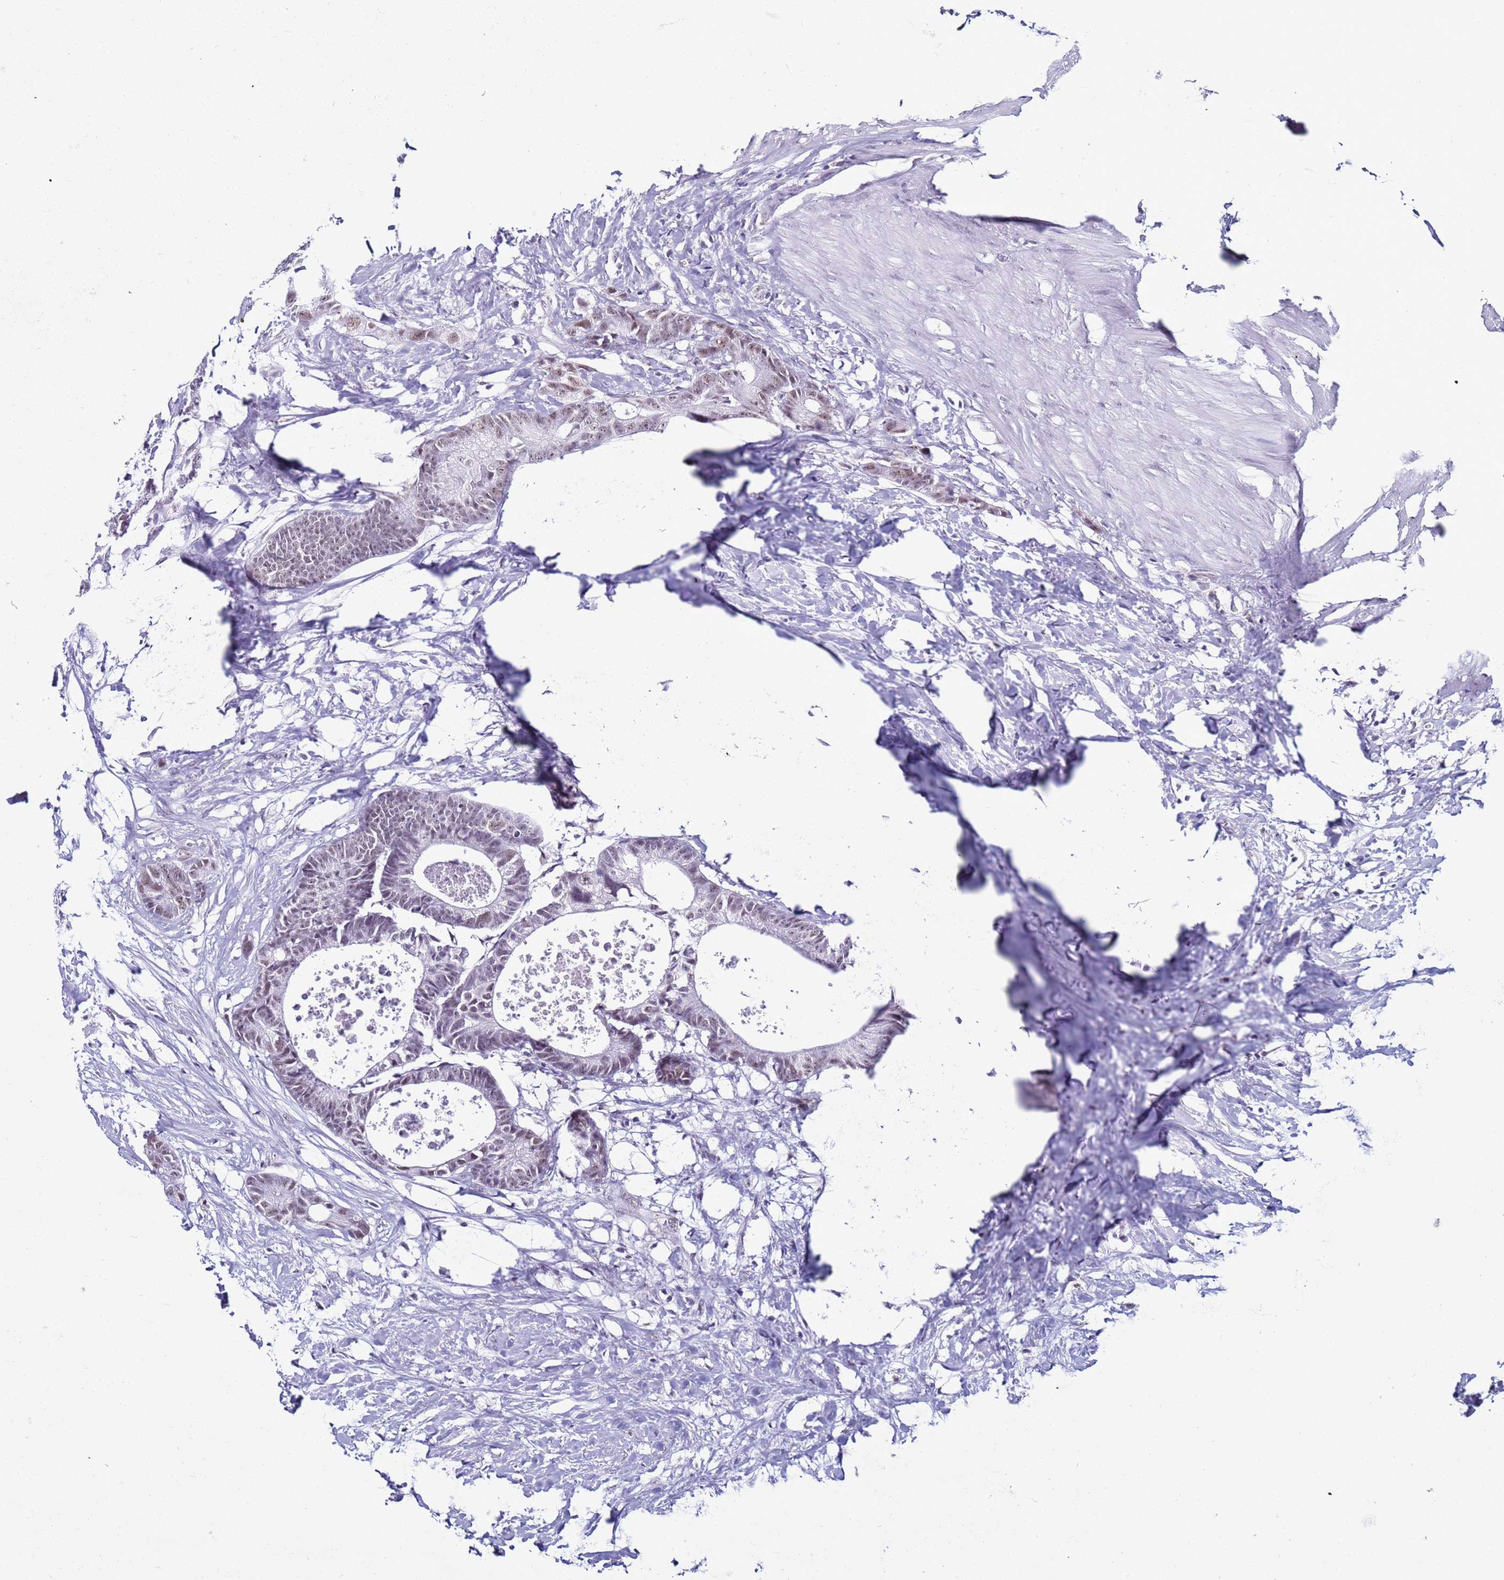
{"staining": {"intensity": "moderate", "quantity": ">75%", "location": "nuclear"}, "tissue": "colorectal cancer", "cell_type": "Tumor cells", "image_type": "cancer", "snomed": [{"axis": "morphology", "description": "Adenocarcinoma, NOS"}, {"axis": "topography", "description": "Colon"}], "caption": "Immunohistochemistry of colorectal cancer displays medium levels of moderate nuclear staining in about >75% of tumor cells. (Brightfield microscopy of DAB IHC at high magnification).", "gene": "DHX15", "patient": {"sex": "female", "age": 57}}